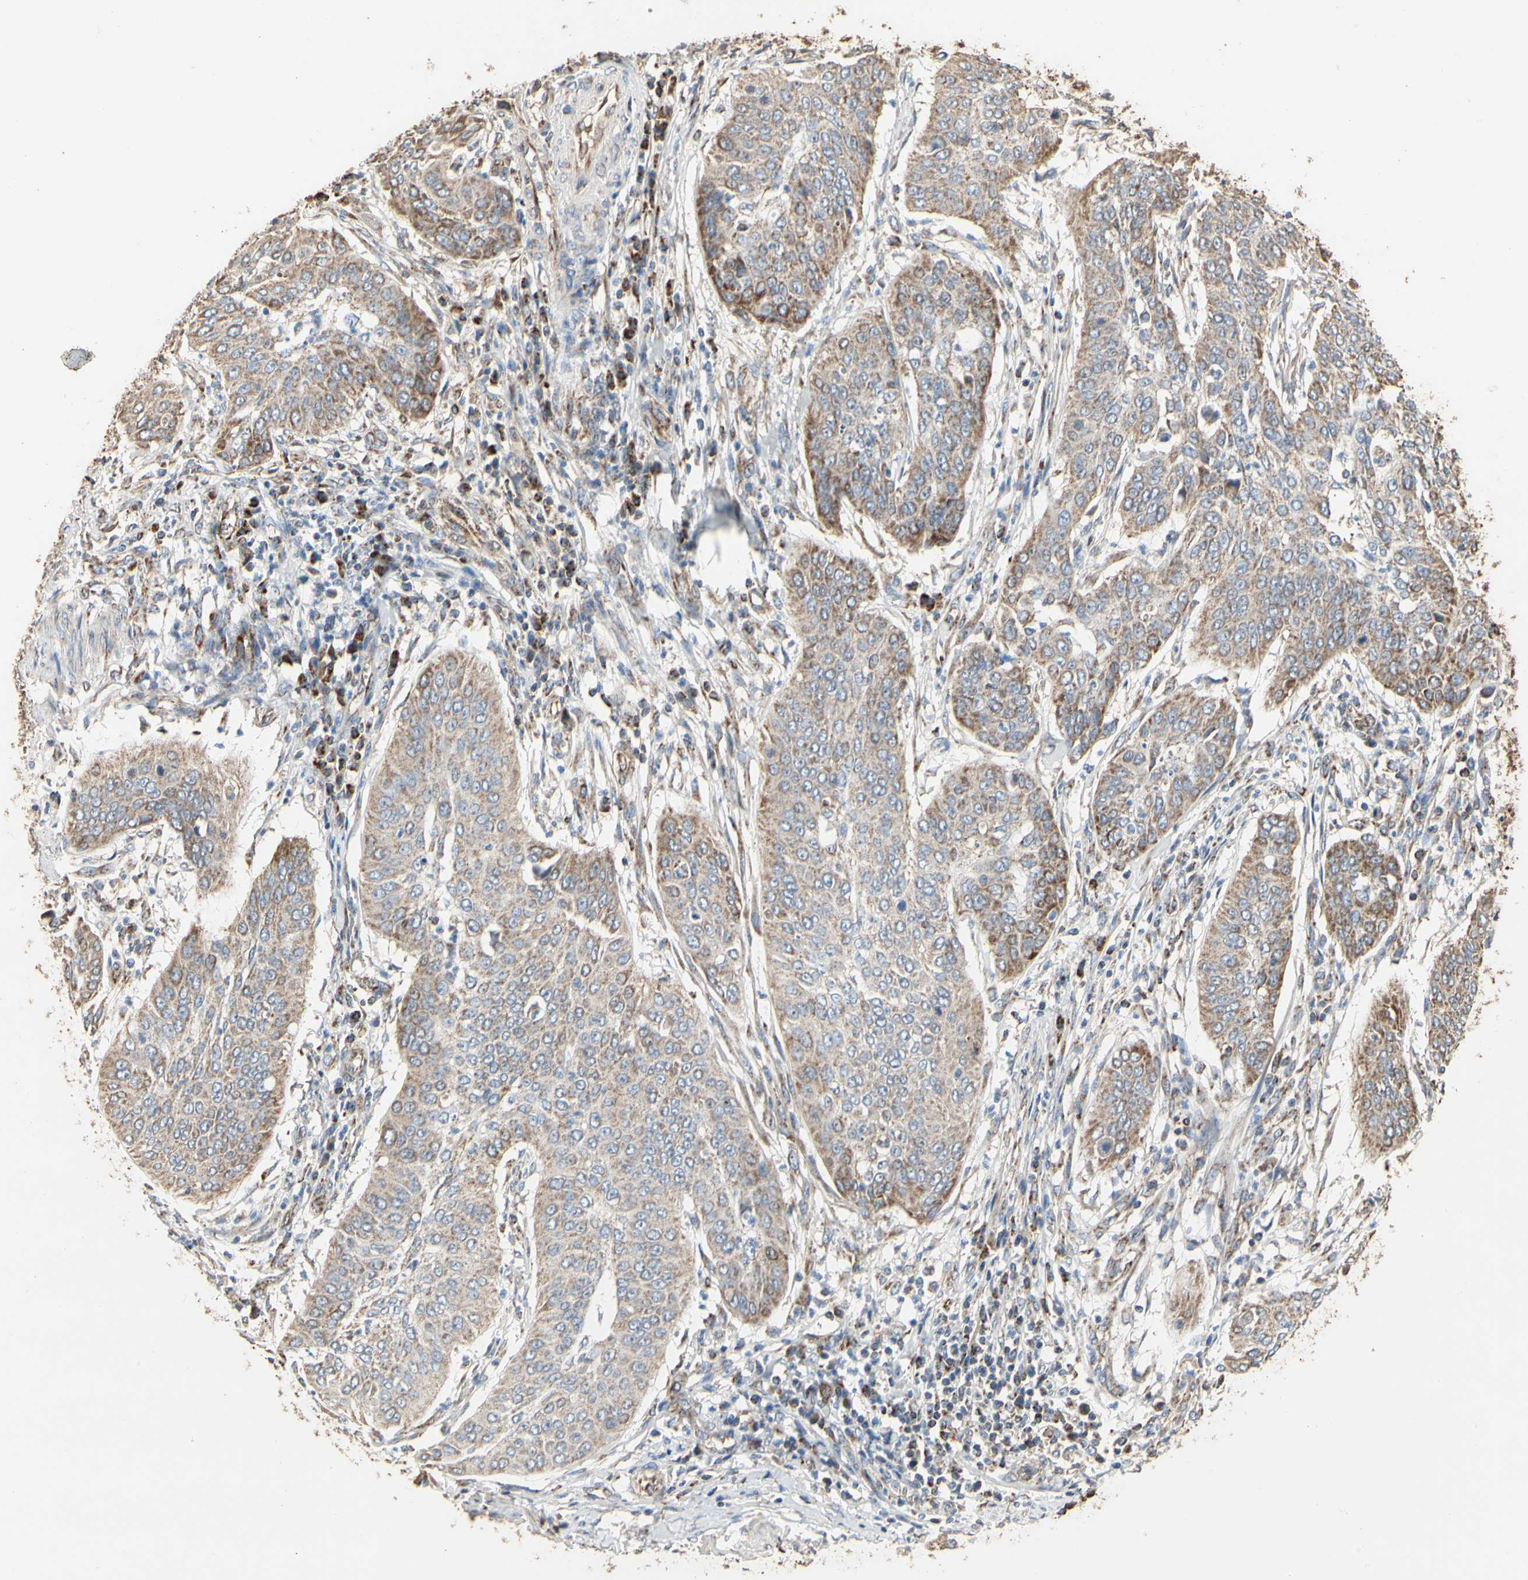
{"staining": {"intensity": "weak", "quantity": ">75%", "location": "cytoplasmic/membranous"}, "tissue": "cervical cancer", "cell_type": "Tumor cells", "image_type": "cancer", "snomed": [{"axis": "morphology", "description": "Squamous cell carcinoma, NOS"}, {"axis": "topography", "description": "Cervix"}], "caption": "Protein analysis of cervical cancer (squamous cell carcinoma) tissue exhibits weak cytoplasmic/membranous expression in approximately >75% of tumor cells.", "gene": "TUBA1A", "patient": {"sex": "female", "age": 39}}